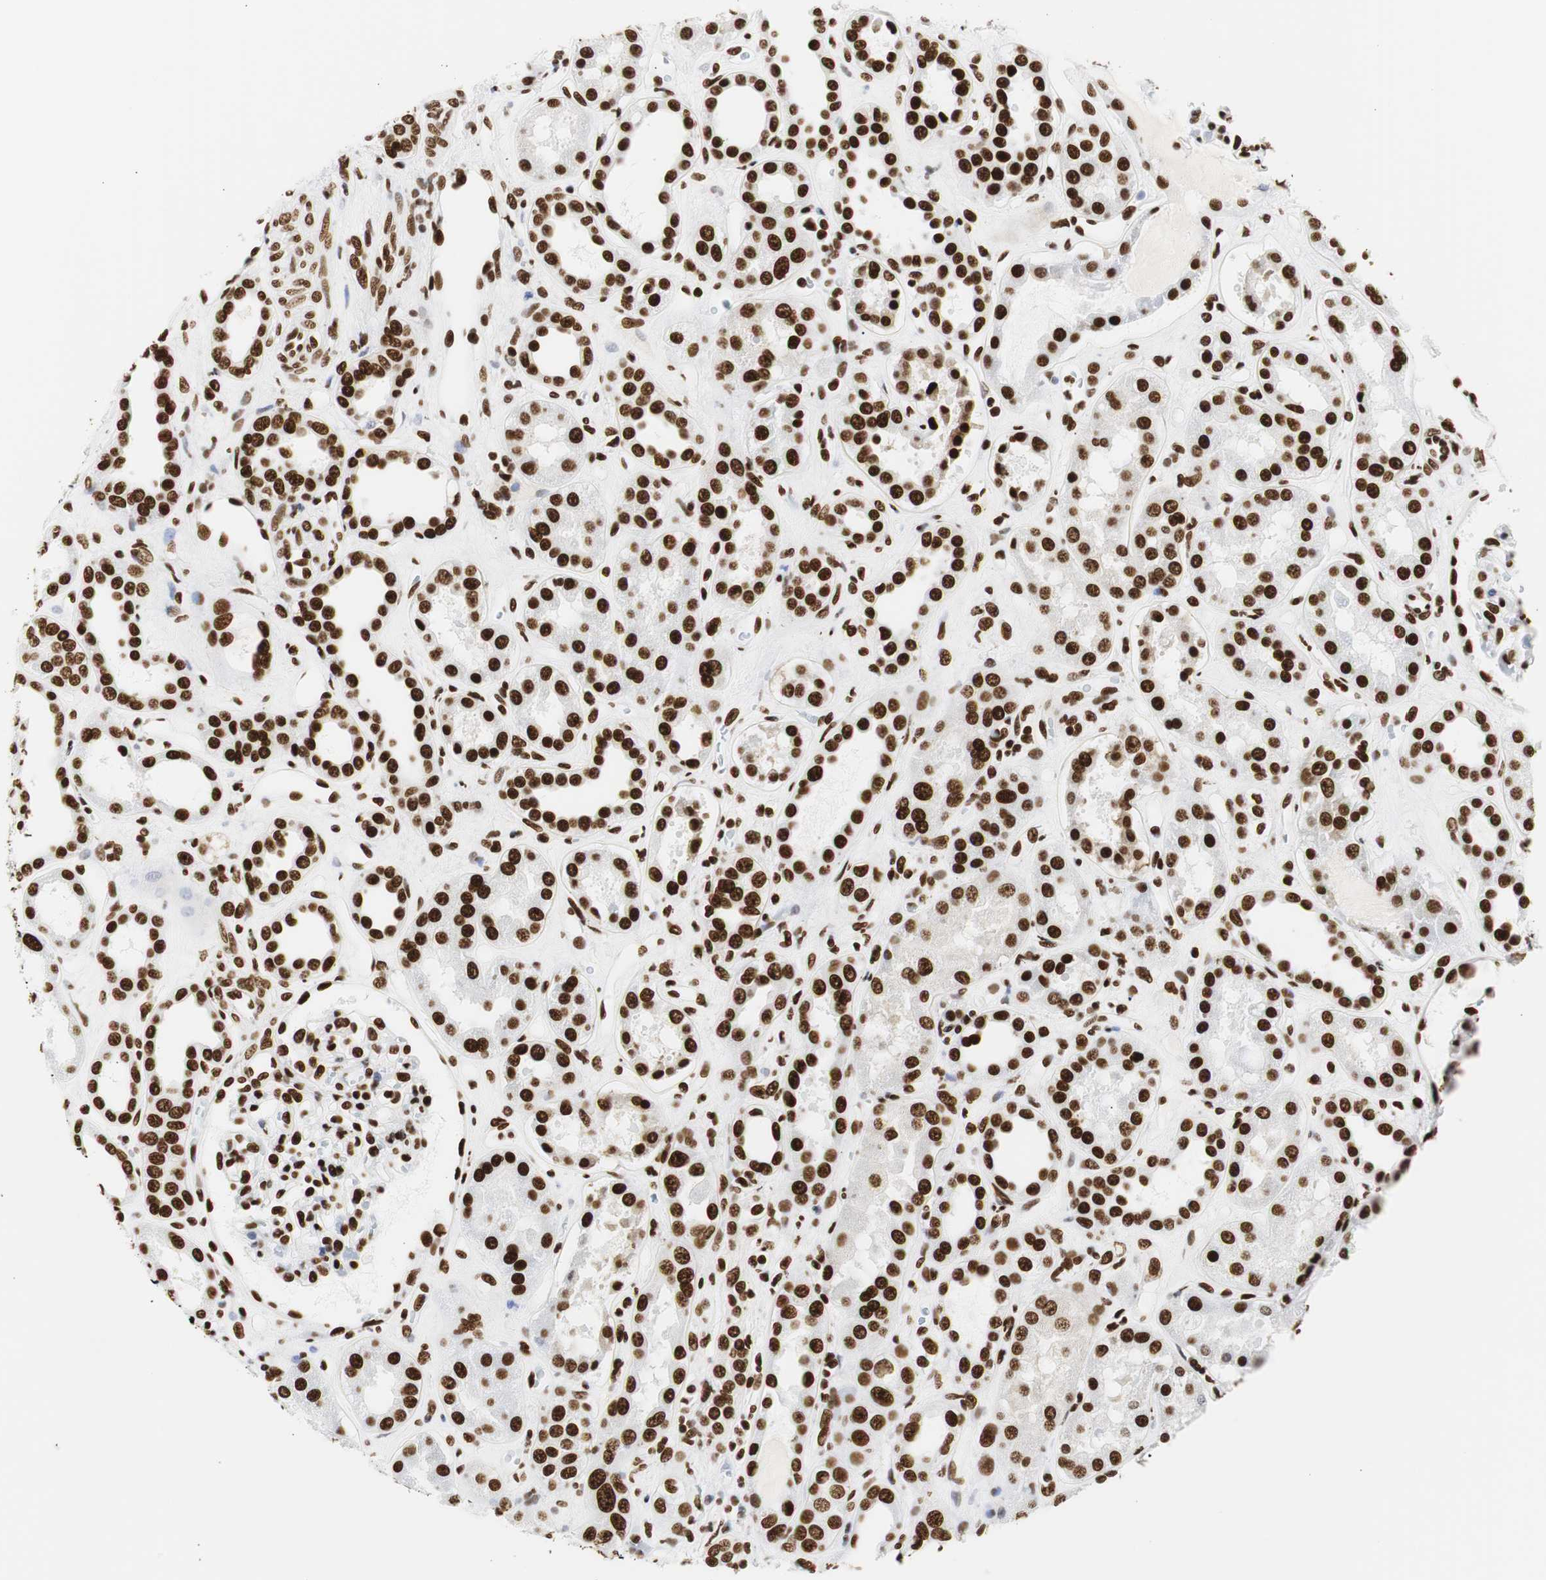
{"staining": {"intensity": "strong", "quantity": ">75%", "location": "nuclear"}, "tissue": "kidney", "cell_type": "Cells in glomeruli", "image_type": "normal", "snomed": [{"axis": "morphology", "description": "Normal tissue, NOS"}, {"axis": "topography", "description": "Kidney"}], "caption": "Immunohistochemistry (IHC) image of normal kidney: human kidney stained using IHC demonstrates high levels of strong protein expression localized specifically in the nuclear of cells in glomeruli, appearing as a nuclear brown color.", "gene": "HNRNPH2", "patient": {"sex": "male", "age": 59}}